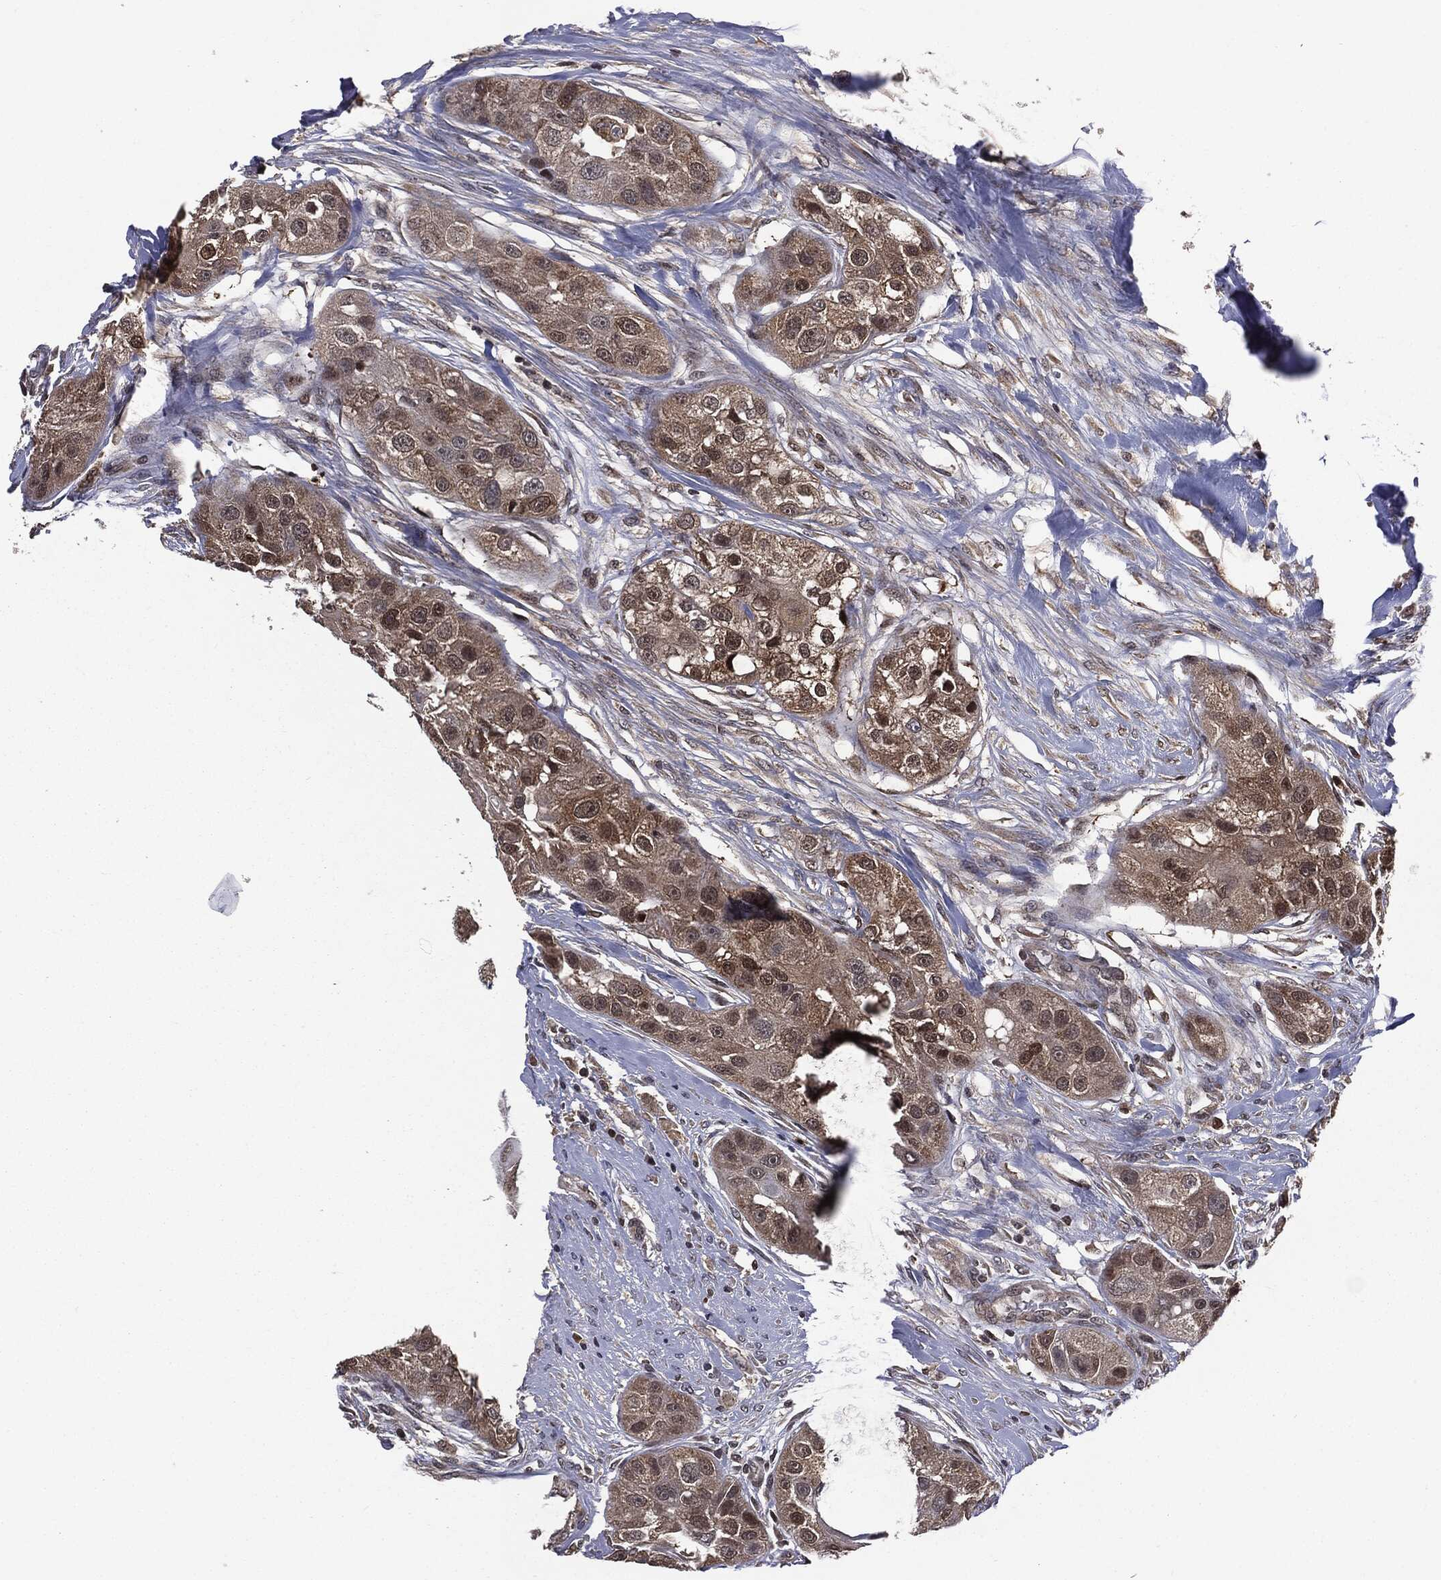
{"staining": {"intensity": "weak", "quantity": "25%-75%", "location": "cytoplasmic/membranous,nuclear"}, "tissue": "head and neck cancer", "cell_type": "Tumor cells", "image_type": "cancer", "snomed": [{"axis": "morphology", "description": "Normal tissue, NOS"}, {"axis": "morphology", "description": "Squamous cell carcinoma, NOS"}, {"axis": "topography", "description": "Skeletal muscle"}, {"axis": "topography", "description": "Head-Neck"}], "caption": "This micrograph displays IHC staining of head and neck cancer (squamous cell carcinoma), with low weak cytoplasmic/membranous and nuclear expression in about 25%-75% of tumor cells.", "gene": "GPI", "patient": {"sex": "male", "age": 51}}